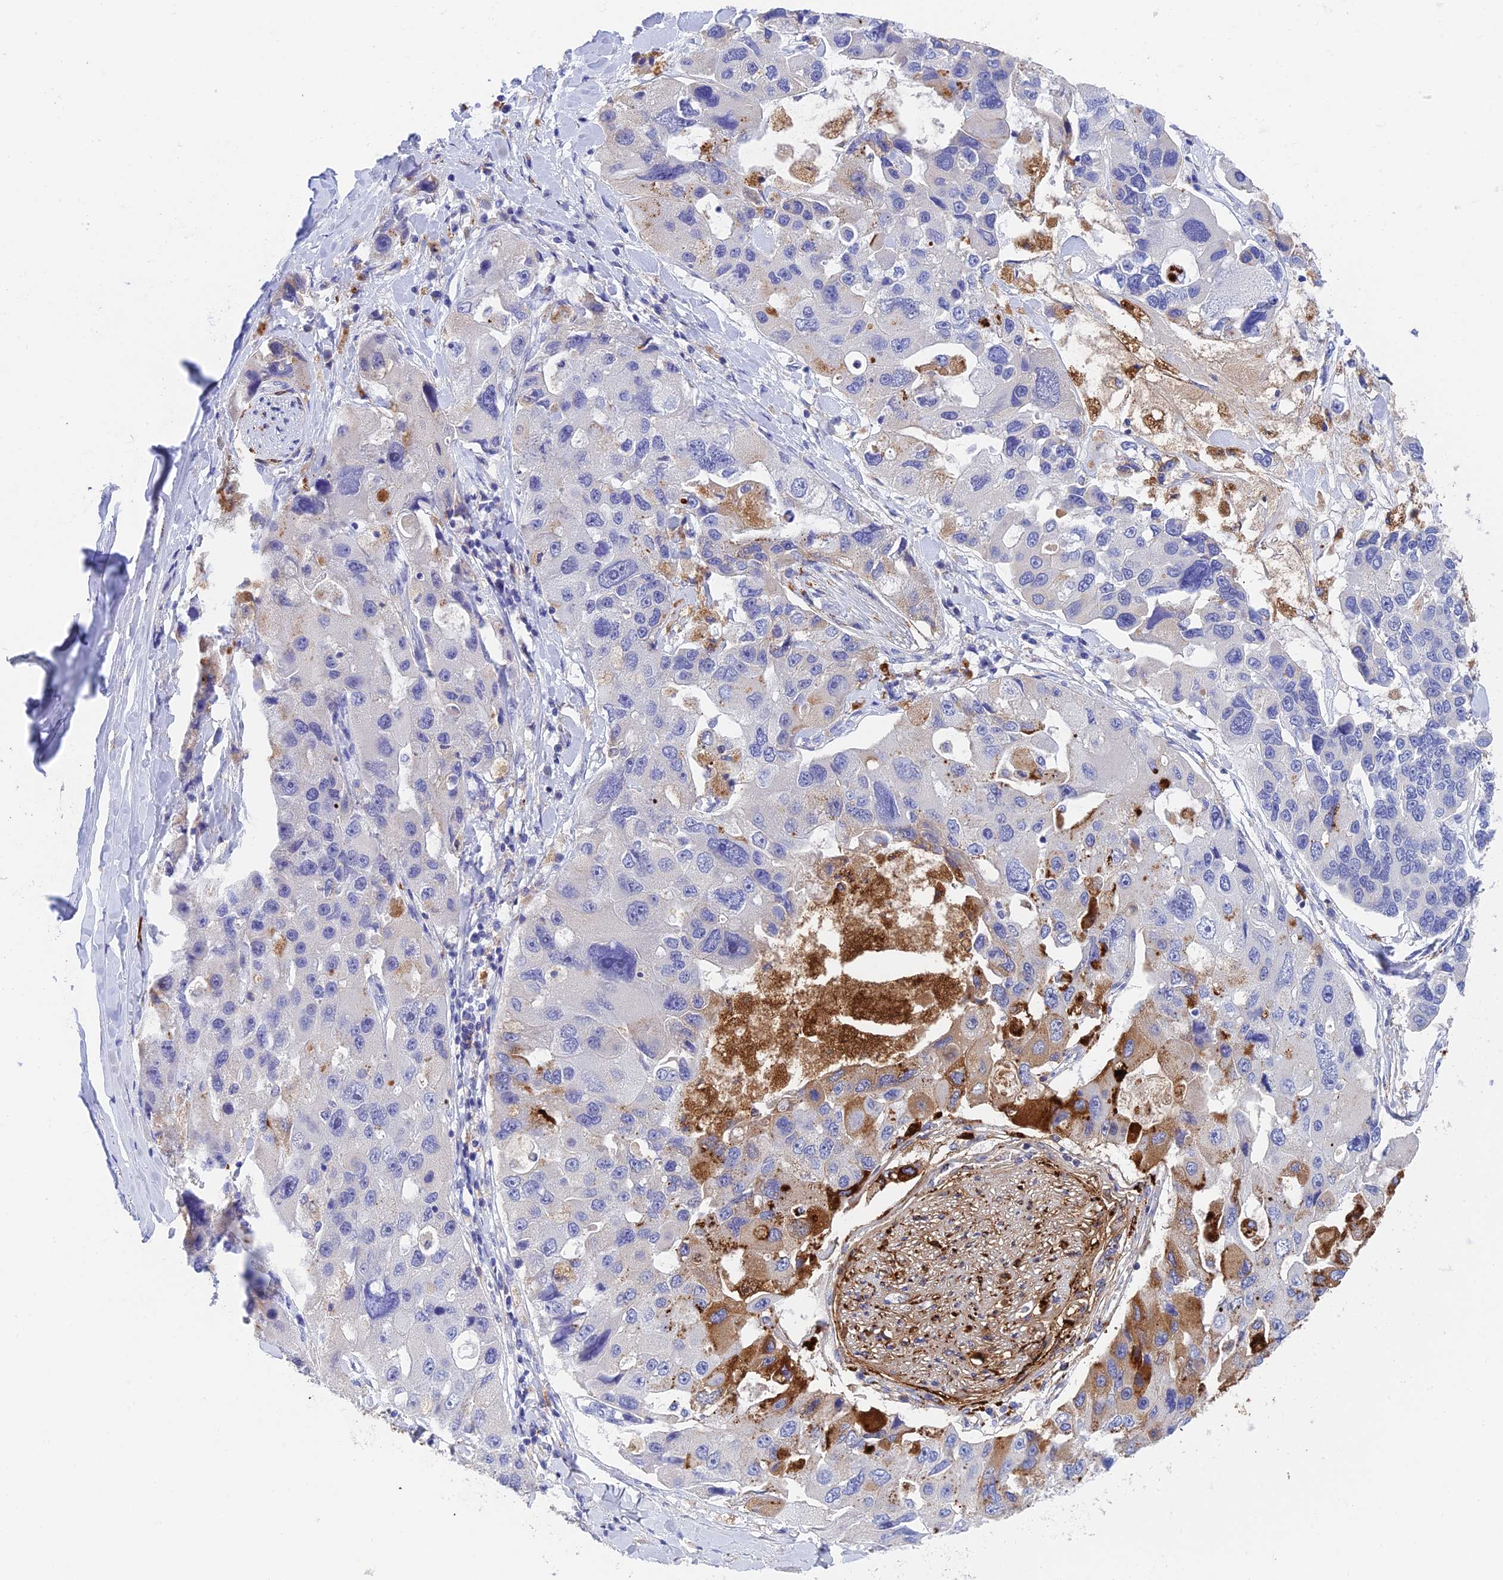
{"staining": {"intensity": "moderate", "quantity": "<25%", "location": "cytoplasmic/membranous"}, "tissue": "lung cancer", "cell_type": "Tumor cells", "image_type": "cancer", "snomed": [{"axis": "morphology", "description": "Adenocarcinoma, NOS"}, {"axis": "topography", "description": "Lung"}], "caption": "Immunohistochemical staining of adenocarcinoma (lung) exhibits moderate cytoplasmic/membranous protein positivity in approximately <25% of tumor cells.", "gene": "ADAMTS13", "patient": {"sex": "female", "age": 54}}